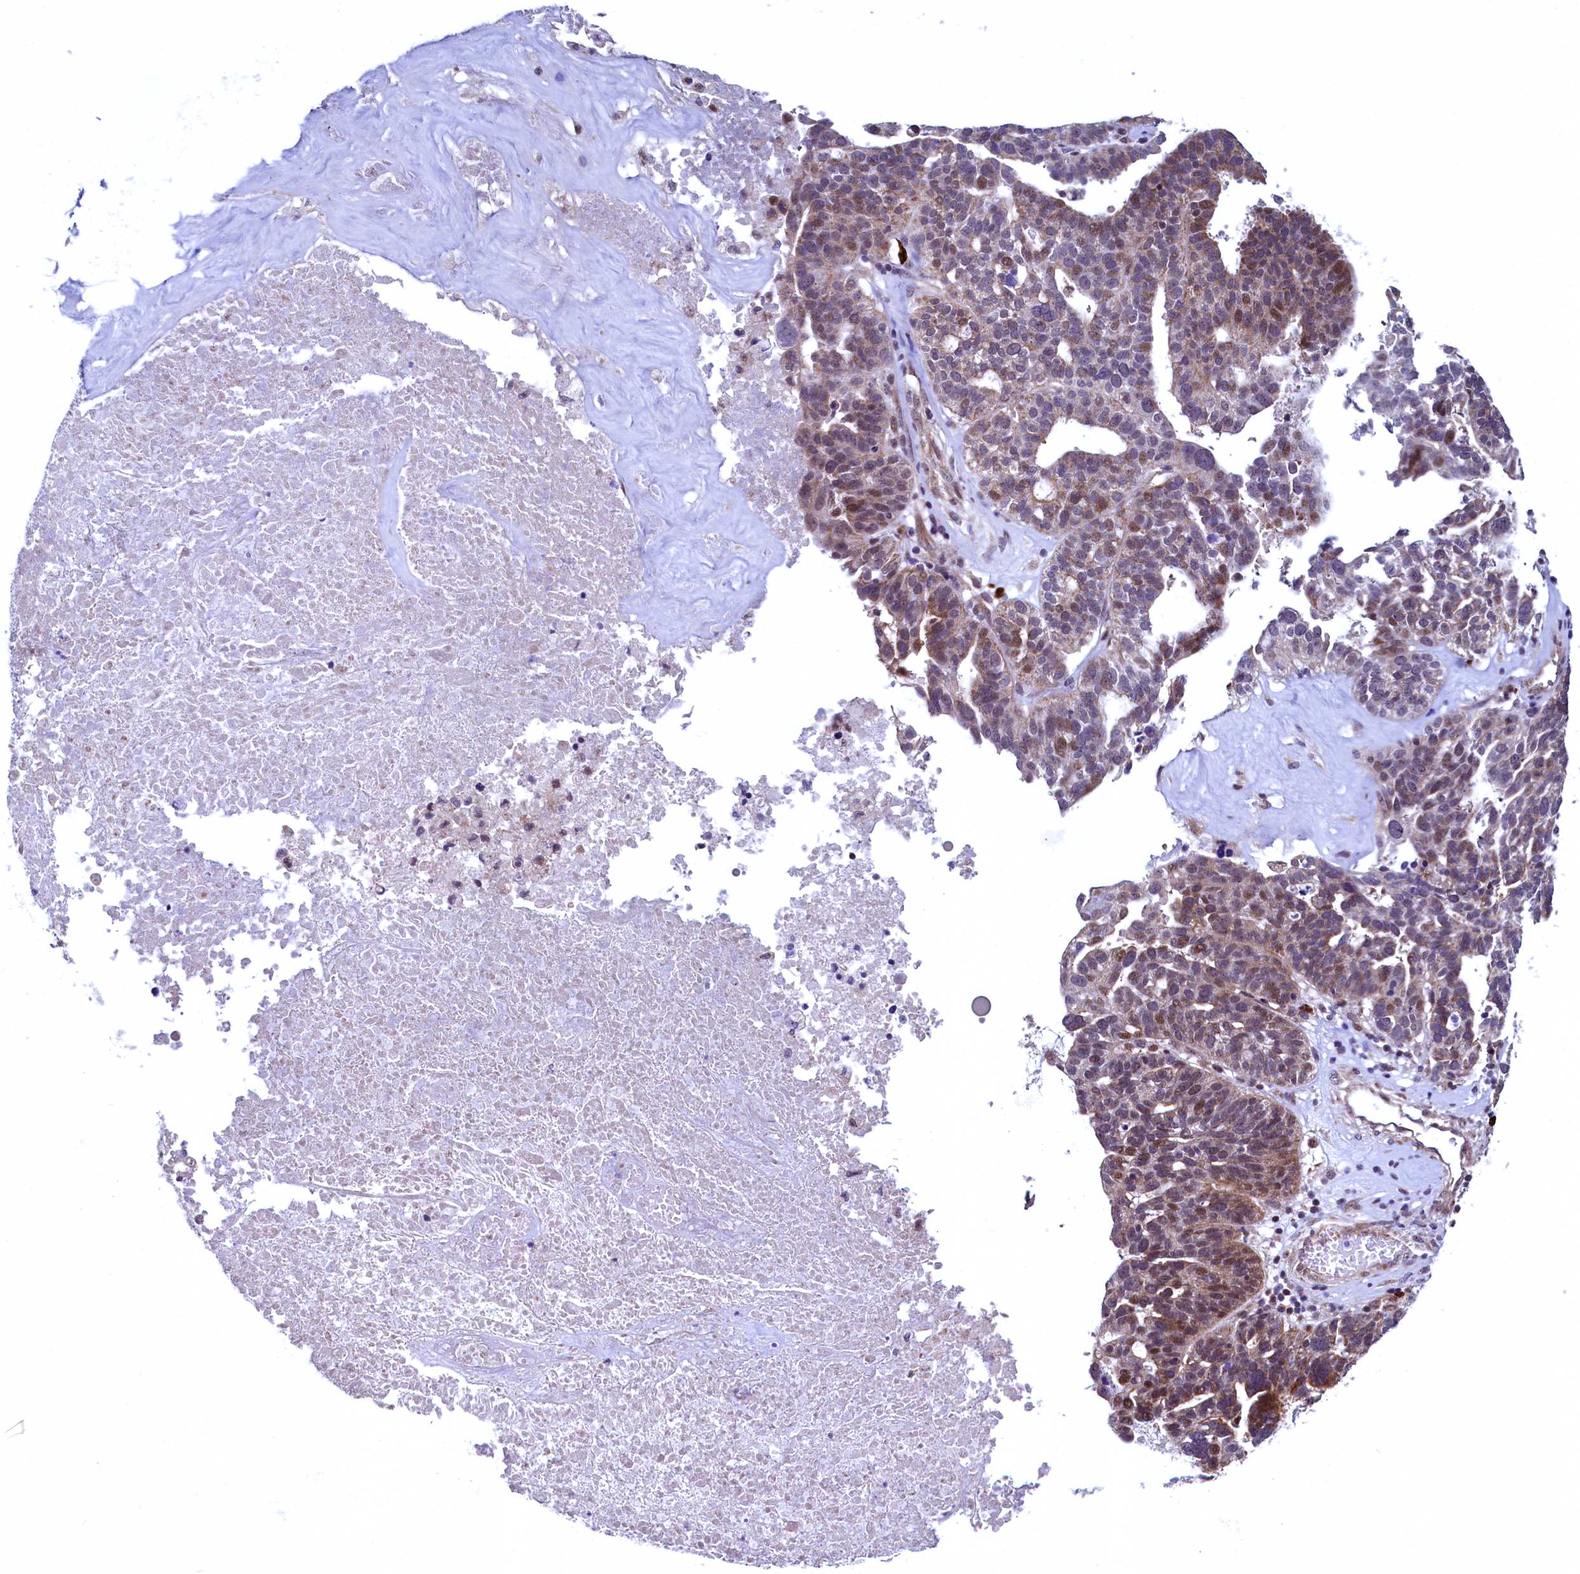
{"staining": {"intensity": "moderate", "quantity": "25%-75%", "location": "cytoplasmic/membranous,nuclear"}, "tissue": "ovarian cancer", "cell_type": "Tumor cells", "image_type": "cancer", "snomed": [{"axis": "morphology", "description": "Cystadenocarcinoma, serous, NOS"}, {"axis": "topography", "description": "Ovary"}], "caption": "High-magnification brightfield microscopy of ovarian serous cystadenocarcinoma stained with DAB (brown) and counterstained with hematoxylin (blue). tumor cells exhibit moderate cytoplasmic/membranous and nuclear staining is appreciated in about25%-75% of cells. (DAB (3,3'-diaminobenzidine) IHC, brown staining for protein, blue staining for nuclei).", "gene": "RBFA", "patient": {"sex": "female", "age": 59}}